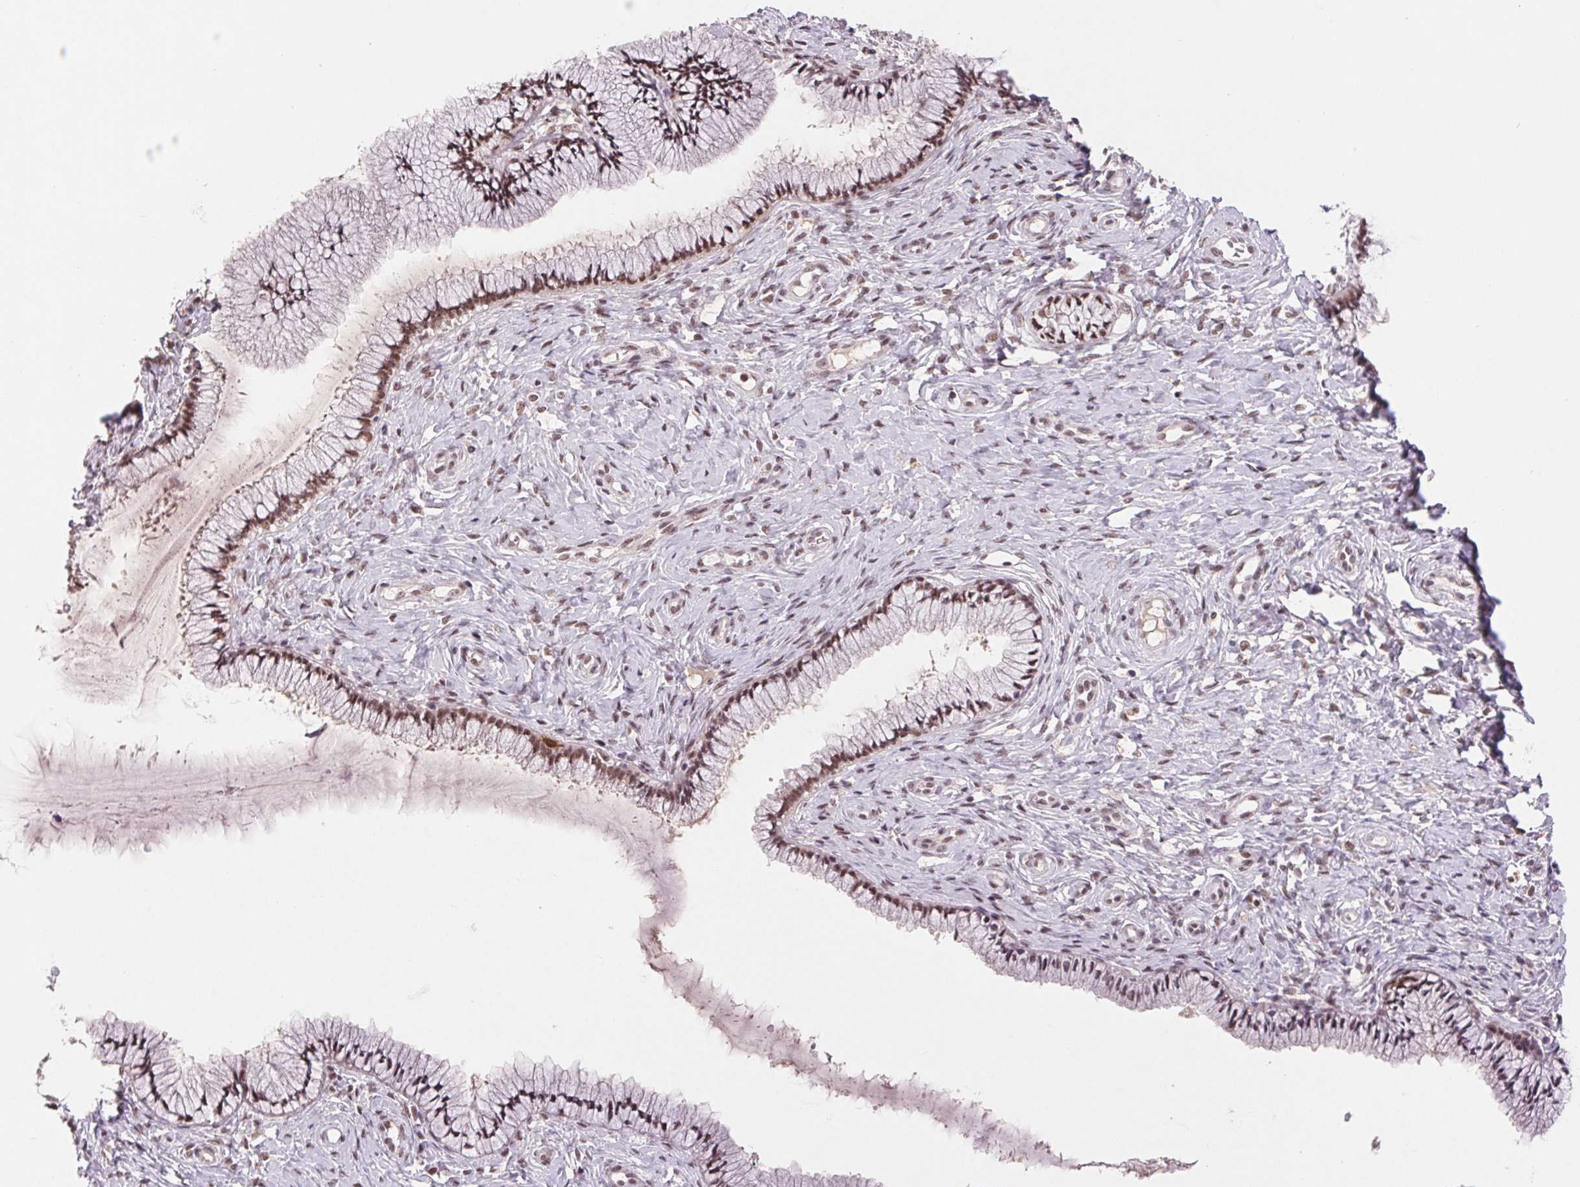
{"staining": {"intensity": "moderate", "quantity": ">75%", "location": "nuclear"}, "tissue": "cervix", "cell_type": "Glandular cells", "image_type": "normal", "snomed": [{"axis": "morphology", "description": "Normal tissue, NOS"}, {"axis": "topography", "description": "Cervix"}], "caption": "This micrograph demonstrates unremarkable cervix stained with immunohistochemistry (IHC) to label a protein in brown. The nuclear of glandular cells show moderate positivity for the protein. Nuclei are counter-stained blue.", "gene": "CD2BP2", "patient": {"sex": "female", "age": 37}}